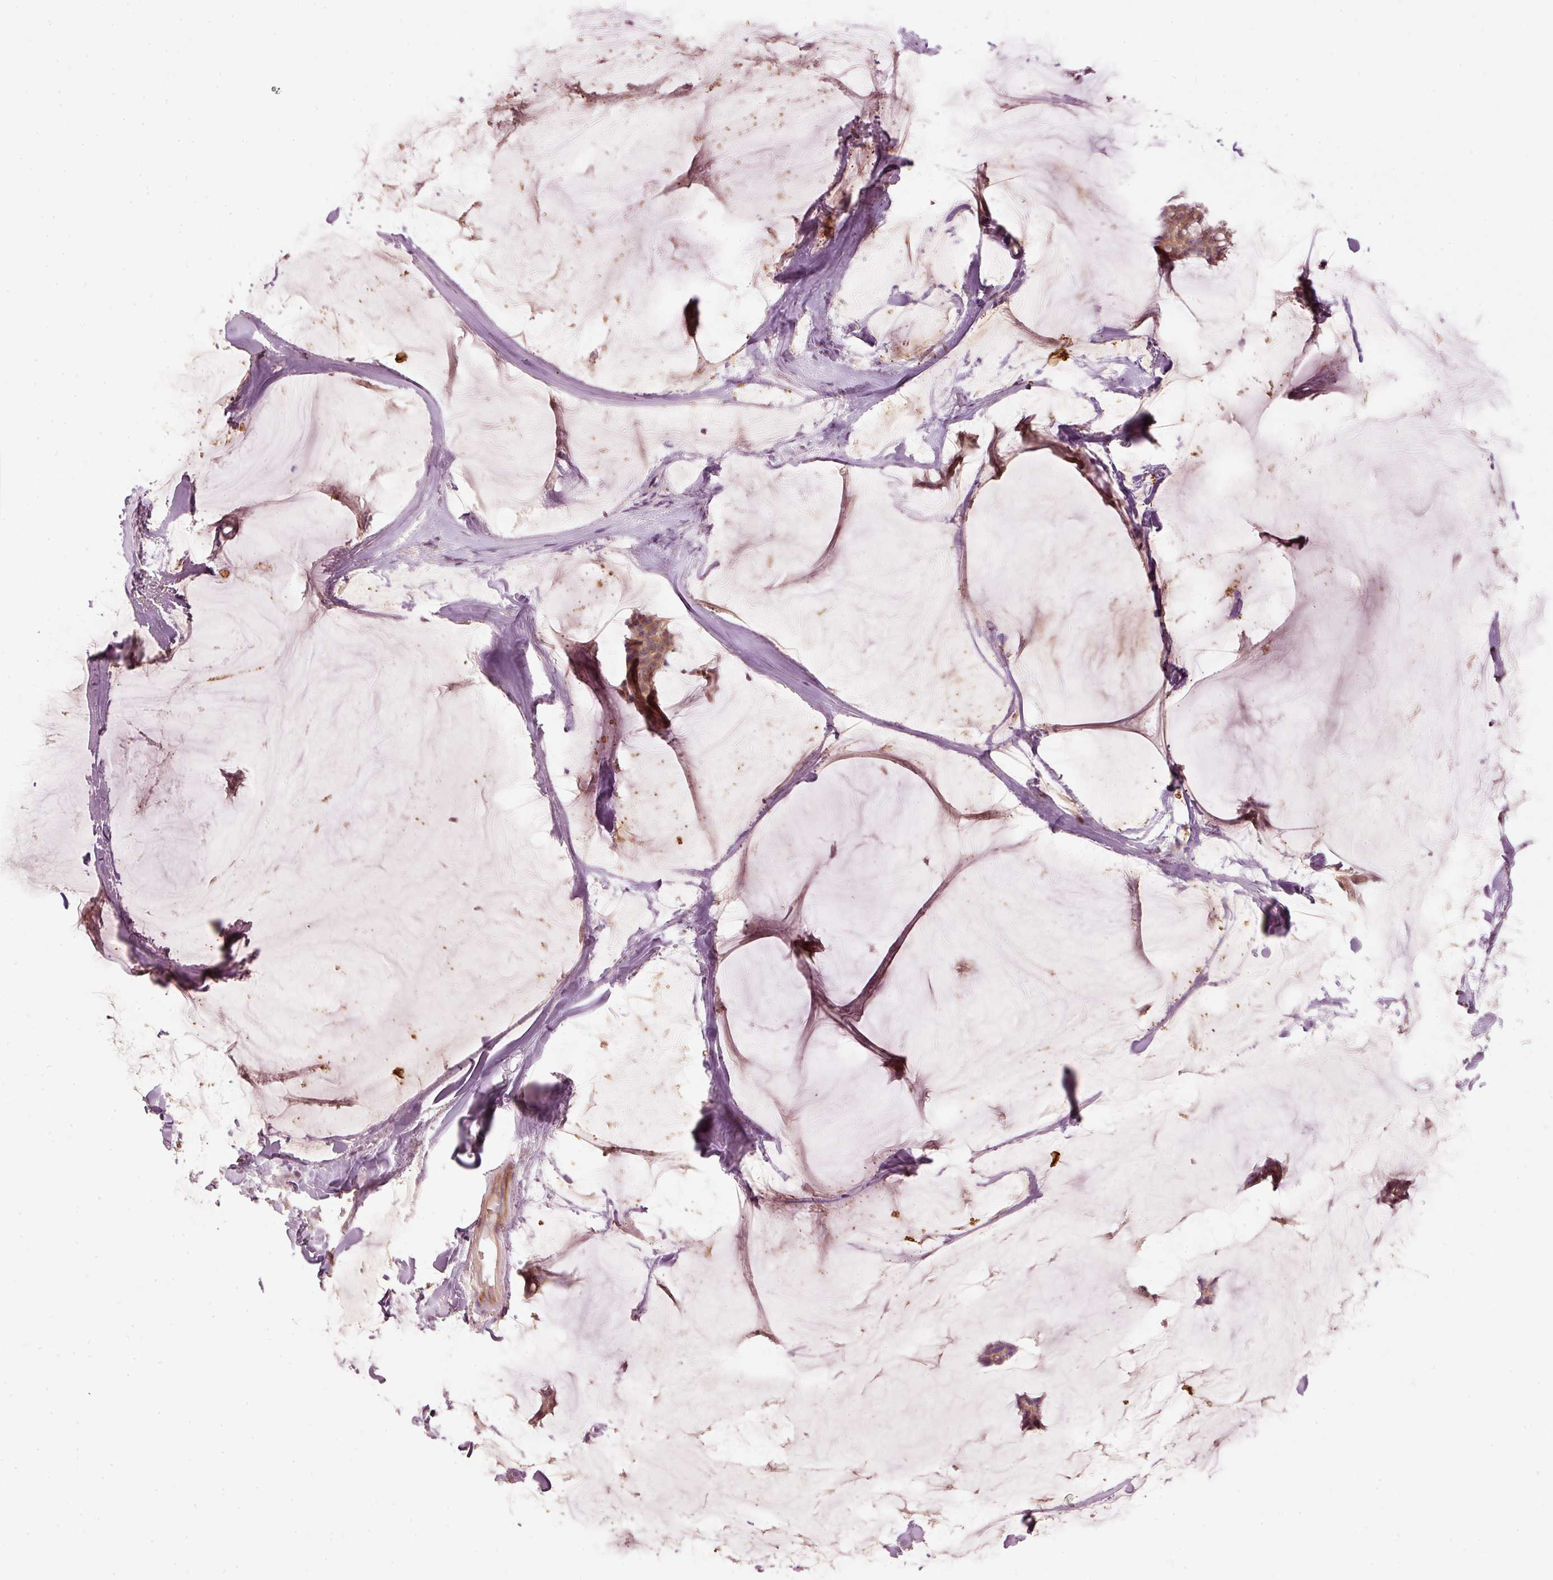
{"staining": {"intensity": "weak", "quantity": ">75%", "location": "cytoplasmic/membranous"}, "tissue": "breast cancer", "cell_type": "Tumor cells", "image_type": "cancer", "snomed": [{"axis": "morphology", "description": "Duct carcinoma"}, {"axis": "topography", "description": "Breast"}], "caption": "Brown immunohistochemical staining in intraductal carcinoma (breast) demonstrates weak cytoplasmic/membranous staining in approximately >75% of tumor cells. The staining is performed using DAB brown chromogen to label protein expression. The nuclei are counter-stained blue using hematoxylin.", "gene": "CDC20B", "patient": {"sex": "female", "age": 93}}